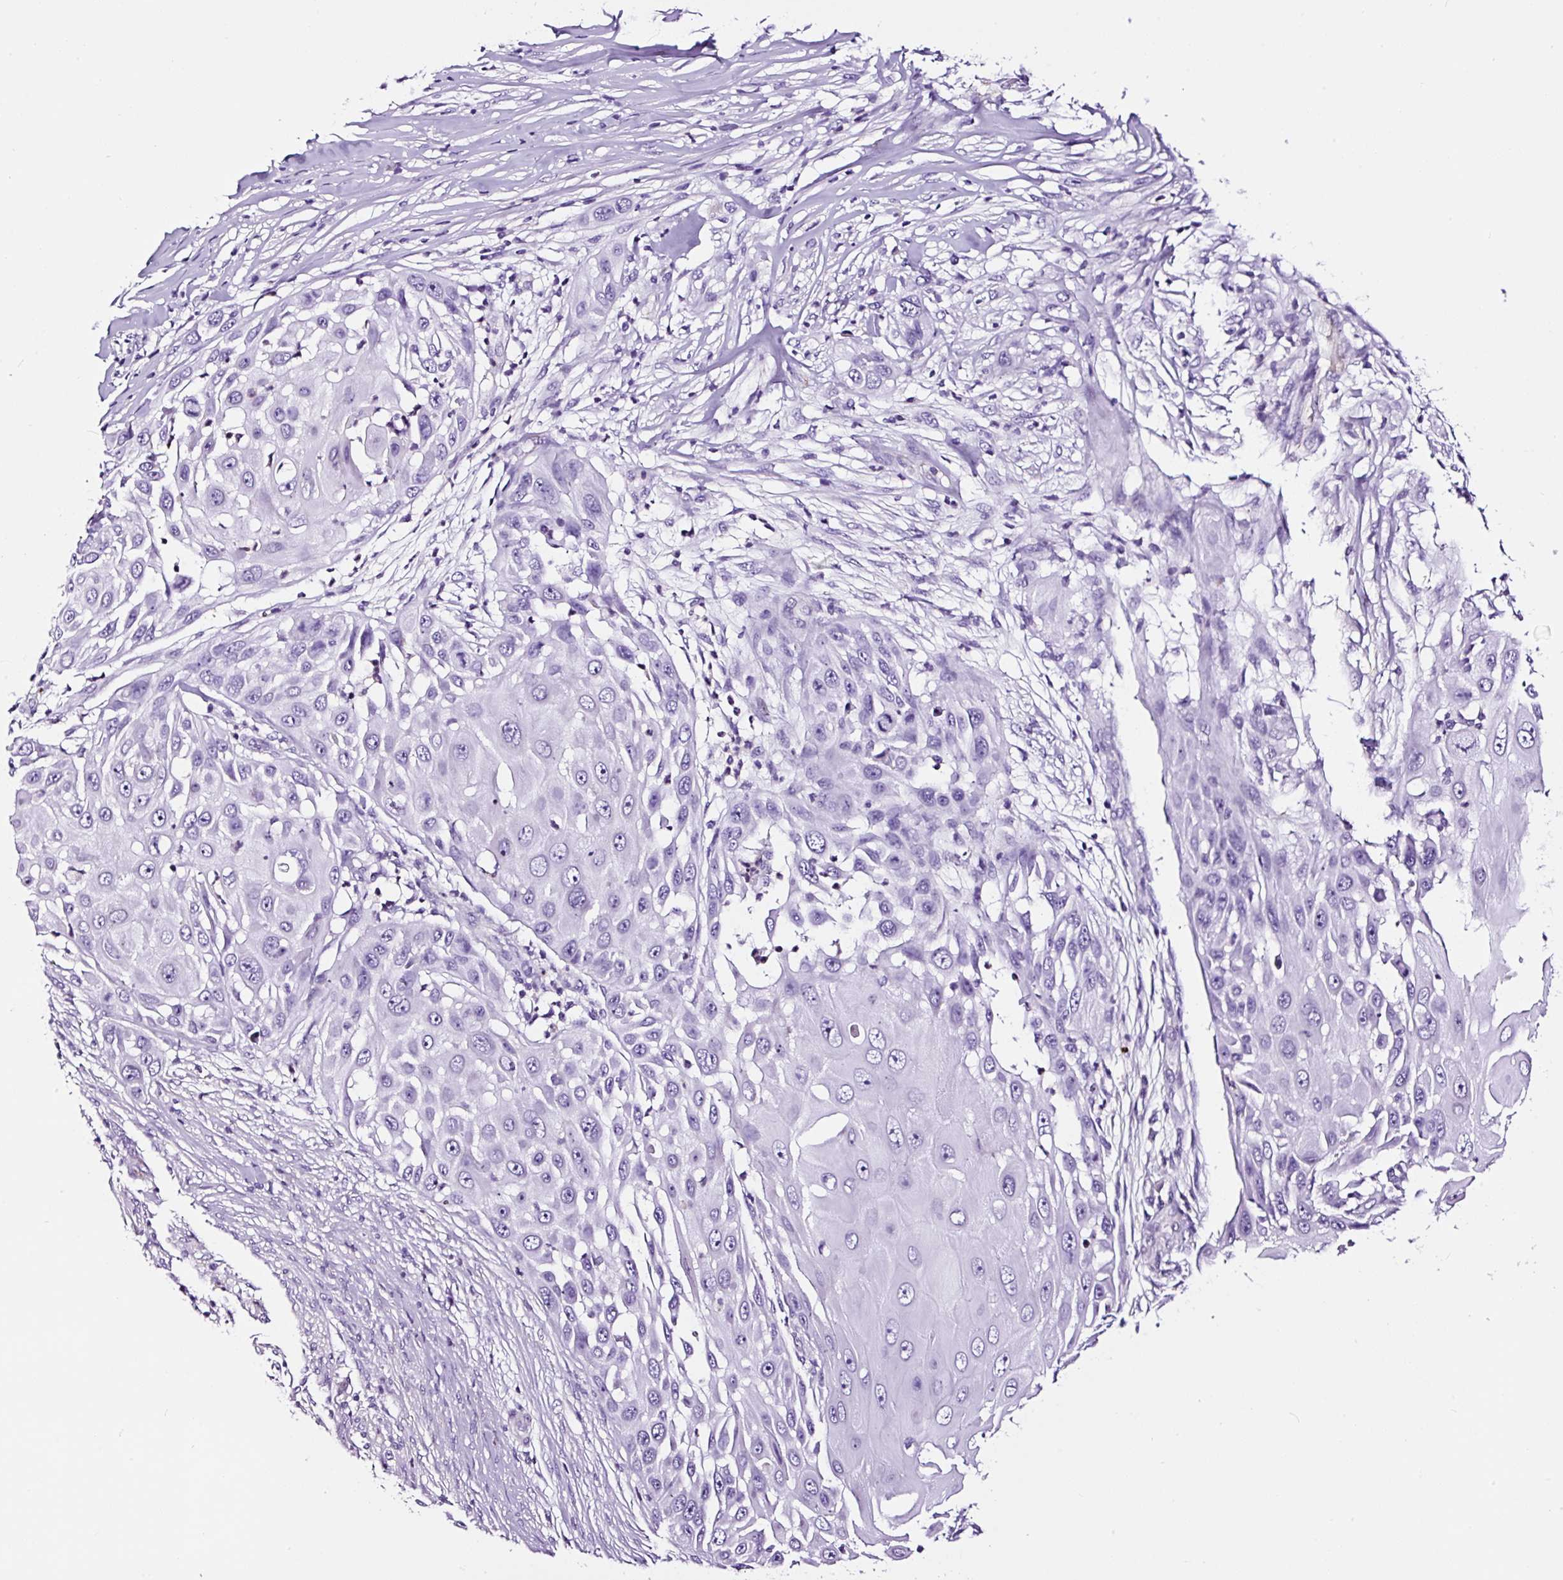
{"staining": {"intensity": "negative", "quantity": "none", "location": "none"}, "tissue": "skin cancer", "cell_type": "Tumor cells", "image_type": "cancer", "snomed": [{"axis": "morphology", "description": "Squamous cell carcinoma, NOS"}, {"axis": "topography", "description": "Skin"}], "caption": "There is no significant positivity in tumor cells of skin cancer (squamous cell carcinoma).", "gene": "TAFA3", "patient": {"sex": "female", "age": 44}}